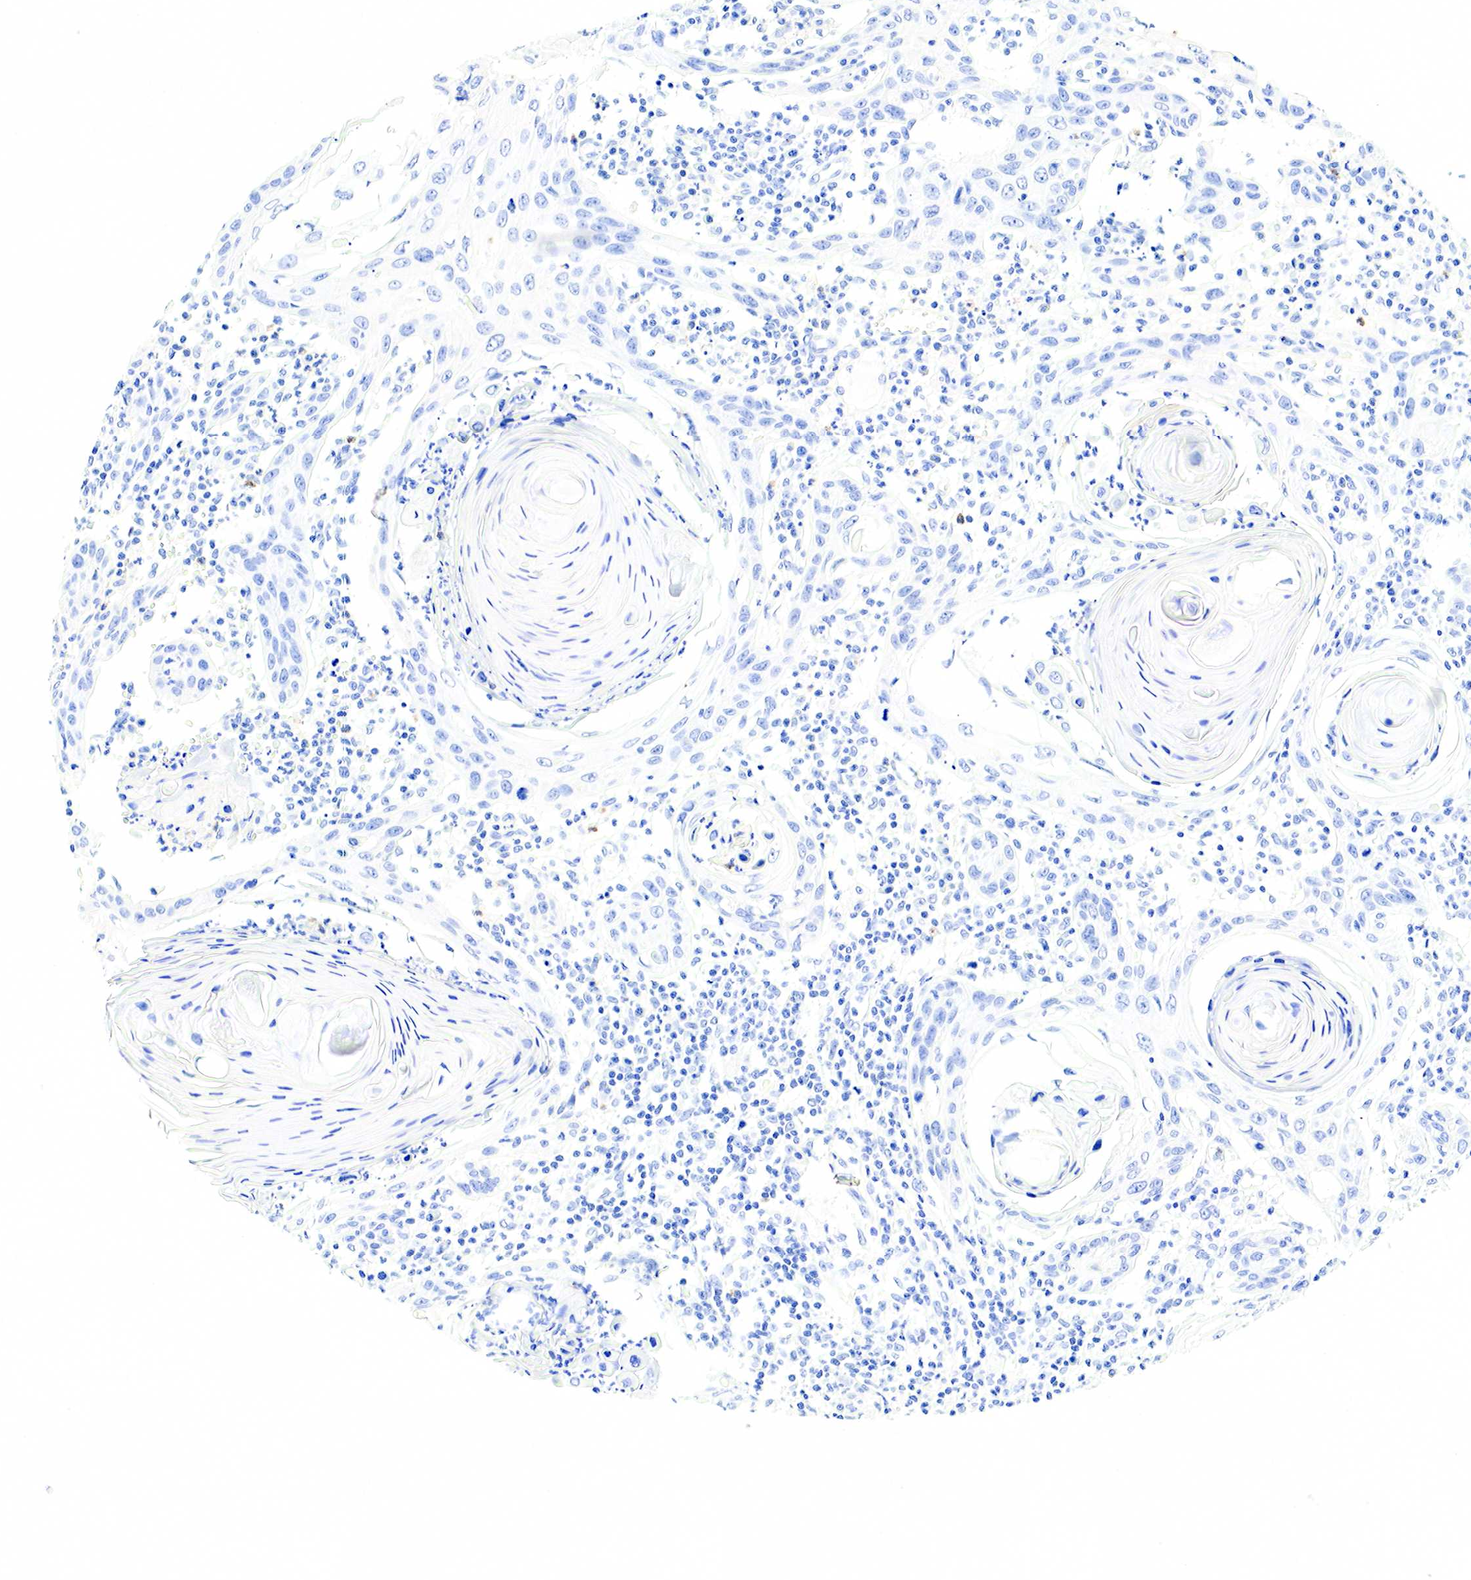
{"staining": {"intensity": "negative", "quantity": "none", "location": "none"}, "tissue": "skin cancer", "cell_type": "Tumor cells", "image_type": "cancer", "snomed": [{"axis": "morphology", "description": "Squamous cell carcinoma, NOS"}, {"axis": "topography", "description": "Skin"}], "caption": "Tumor cells are negative for protein expression in human skin cancer (squamous cell carcinoma). The staining was performed using DAB (3,3'-diaminobenzidine) to visualize the protein expression in brown, while the nuclei were stained in blue with hematoxylin (Magnification: 20x).", "gene": "FUT4", "patient": {"sex": "female", "age": 74}}